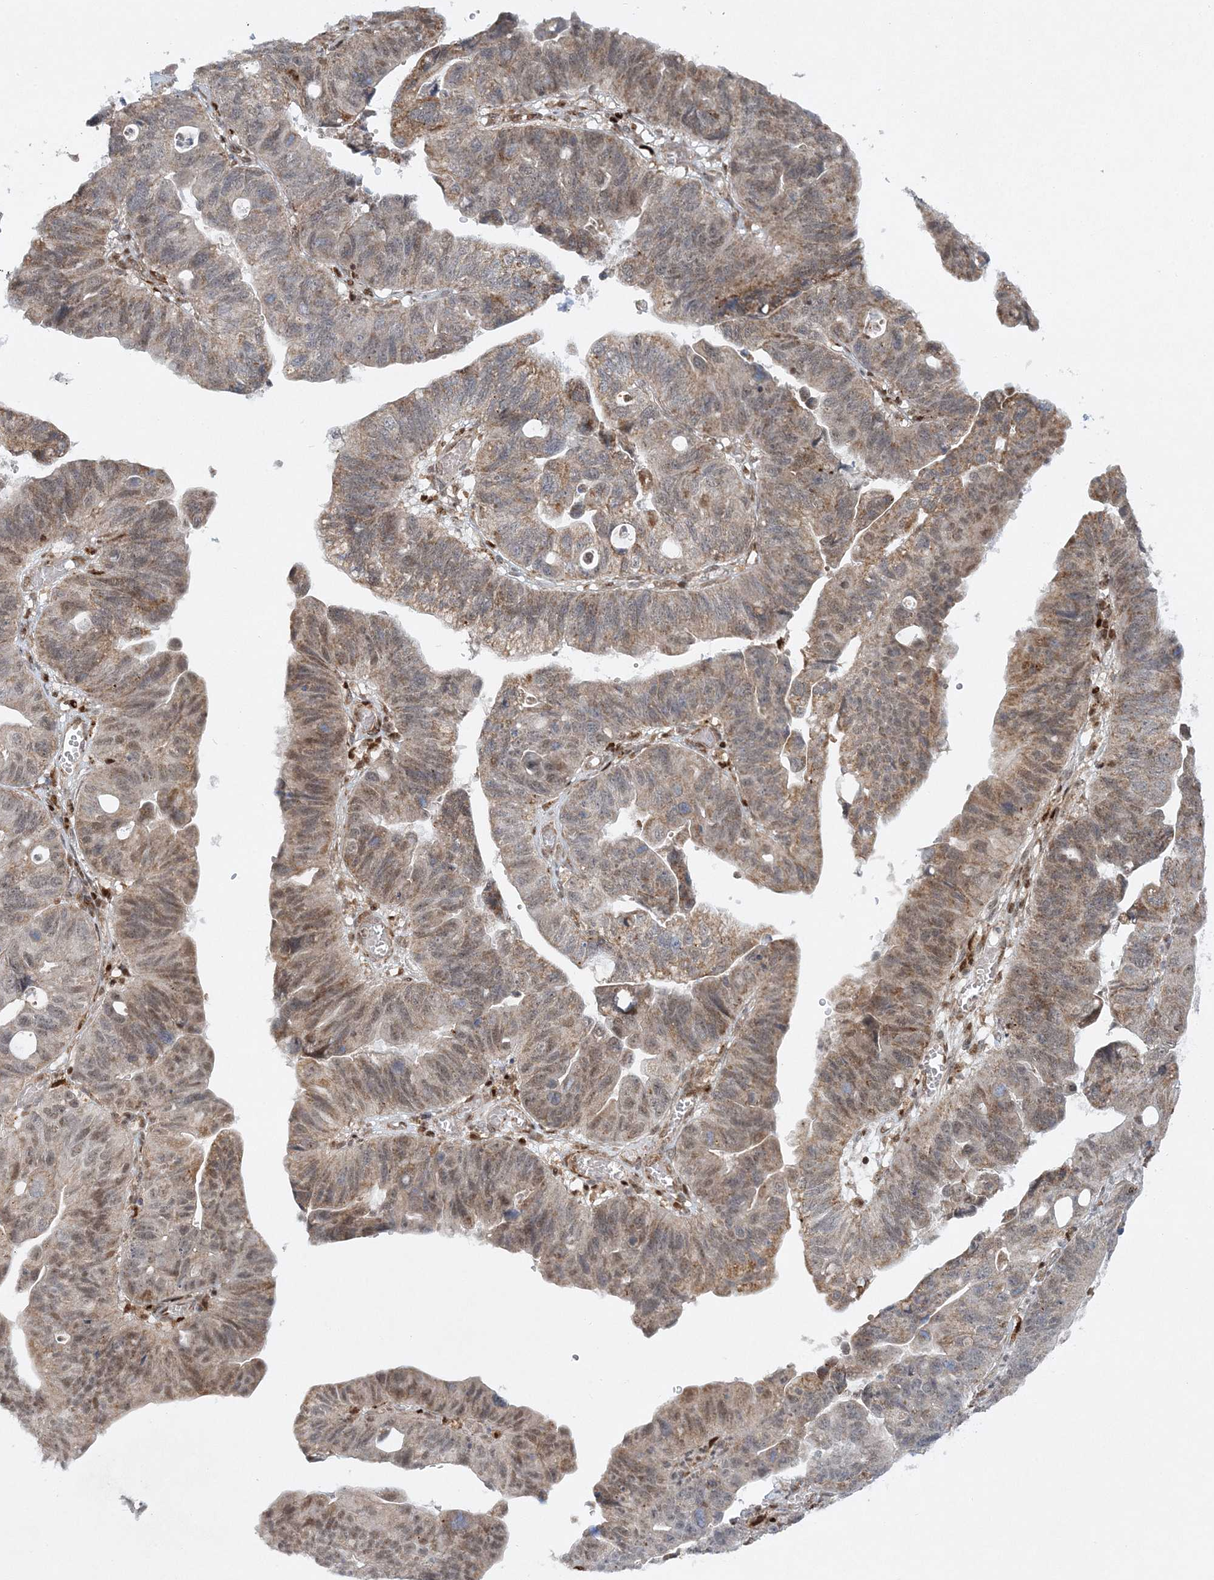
{"staining": {"intensity": "weak", "quantity": ">75%", "location": "cytoplasmic/membranous"}, "tissue": "stomach cancer", "cell_type": "Tumor cells", "image_type": "cancer", "snomed": [{"axis": "morphology", "description": "Adenocarcinoma, NOS"}, {"axis": "topography", "description": "Stomach"}], "caption": "A brown stain labels weak cytoplasmic/membranous staining of a protein in human adenocarcinoma (stomach) tumor cells.", "gene": "RAB11FIP2", "patient": {"sex": "male", "age": 59}}